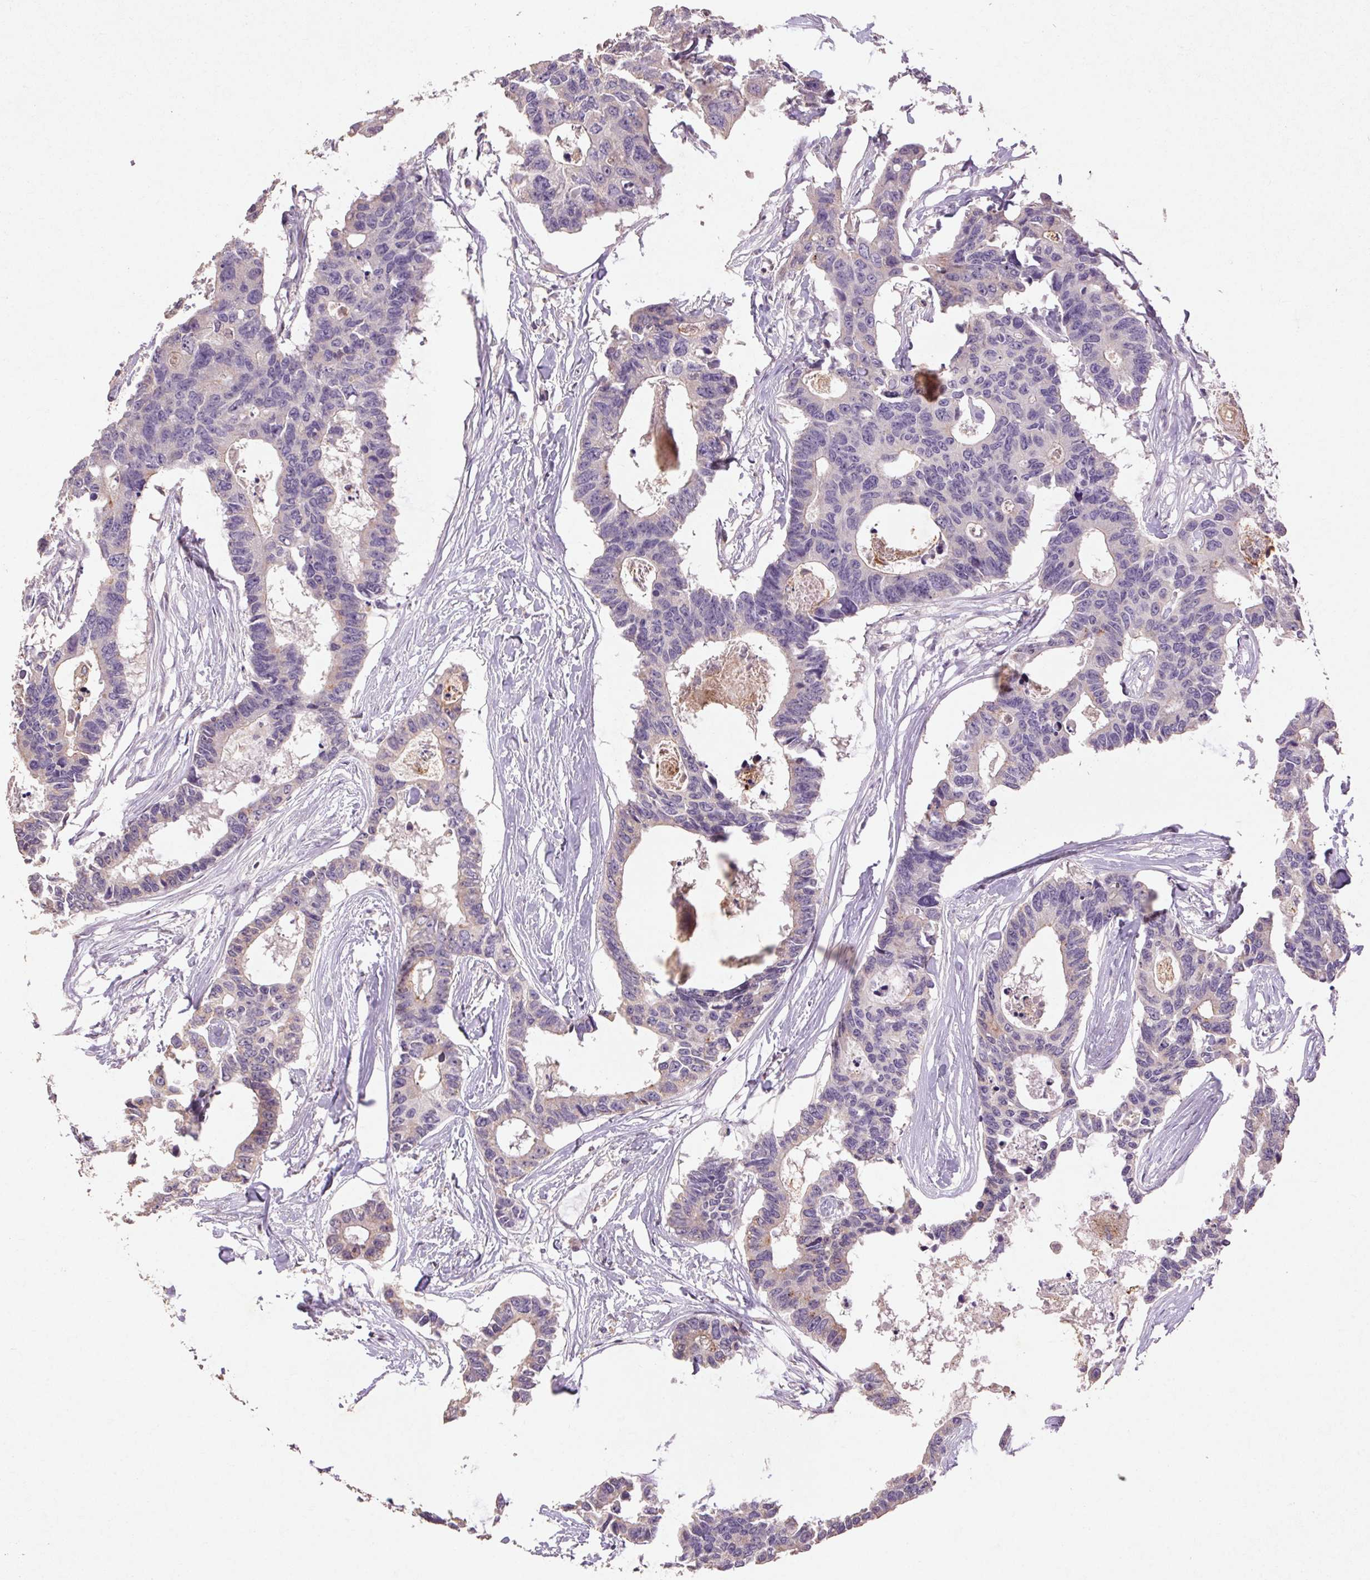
{"staining": {"intensity": "negative", "quantity": "none", "location": "none"}, "tissue": "colorectal cancer", "cell_type": "Tumor cells", "image_type": "cancer", "snomed": [{"axis": "morphology", "description": "Adenocarcinoma, NOS"}, {"axis": "topography", "description": "Rectum"}], "caption": "Colorectal cancer (adenocarcinoma) was stained to show a protein in brown. There is no significant positivity in tumor cells. The staining is performed using DAB (3,3'-diaminobenzidine) brown chromogen with nuclei counter-stained in using hematoxylin.", "gene": "FNDC7", "patient": {"sex": "male", "age": 57}}